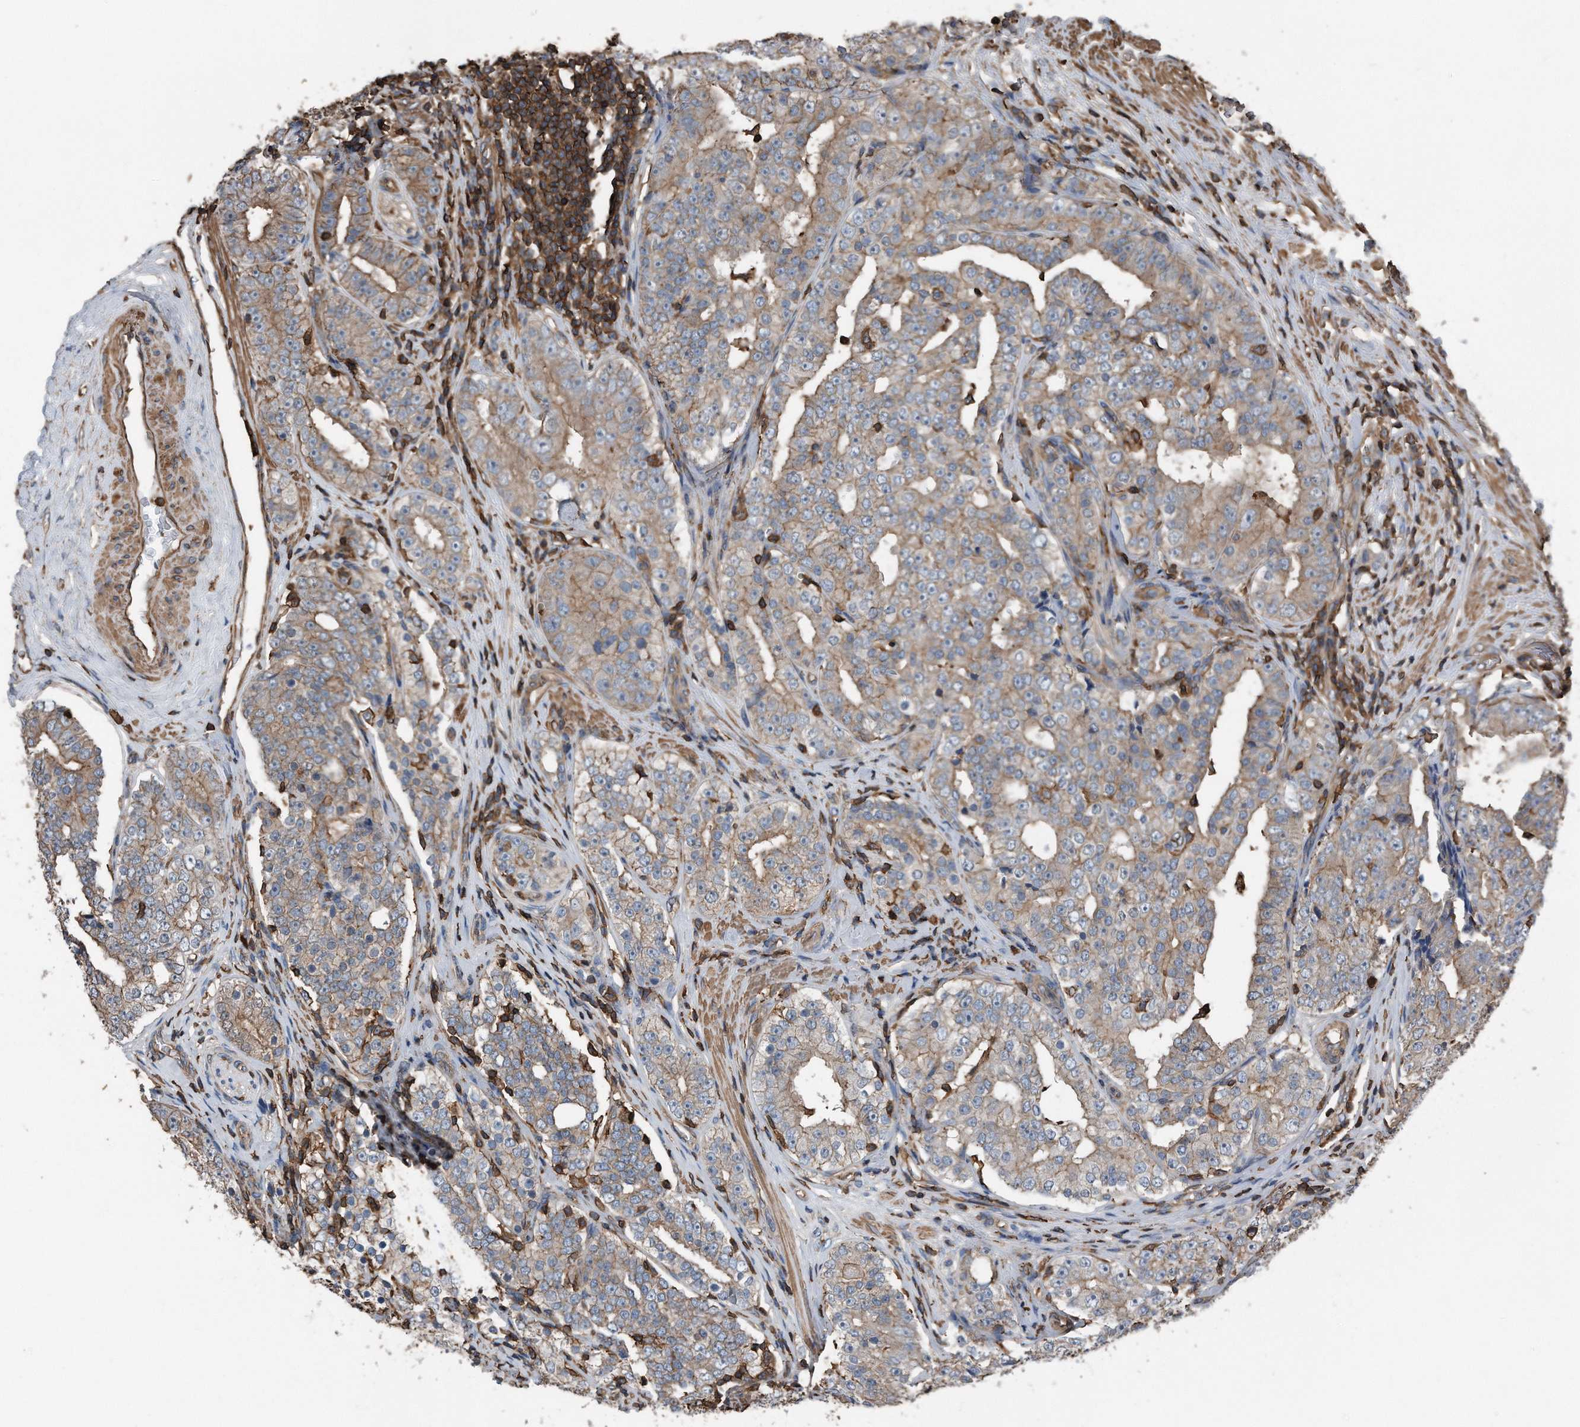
{"staining": {"intensity": "moderate", "quantity": ">75%", "location": "cytoplasmic/membranous"}, "tissue": "prostate cancer", "cell_type": "Tumor cells", "image_type": "cancer", "snomed": [{"axis": "morphology", "description": "Adenocarcinoma, High grade"}, {"axis": "topography", "description": "Prostate"}], "caption": "The photomicrograph reveals immunohistochemical staining of prostate cancer. There is moderate cytoplasmic/membranous expression is seen in about >75% of tumor cells. (brown staining indicates protein expression, while blue staining denotes nuclei).", "gene": "RSPO3", "patient": {"sex": "male", "age": 56}}